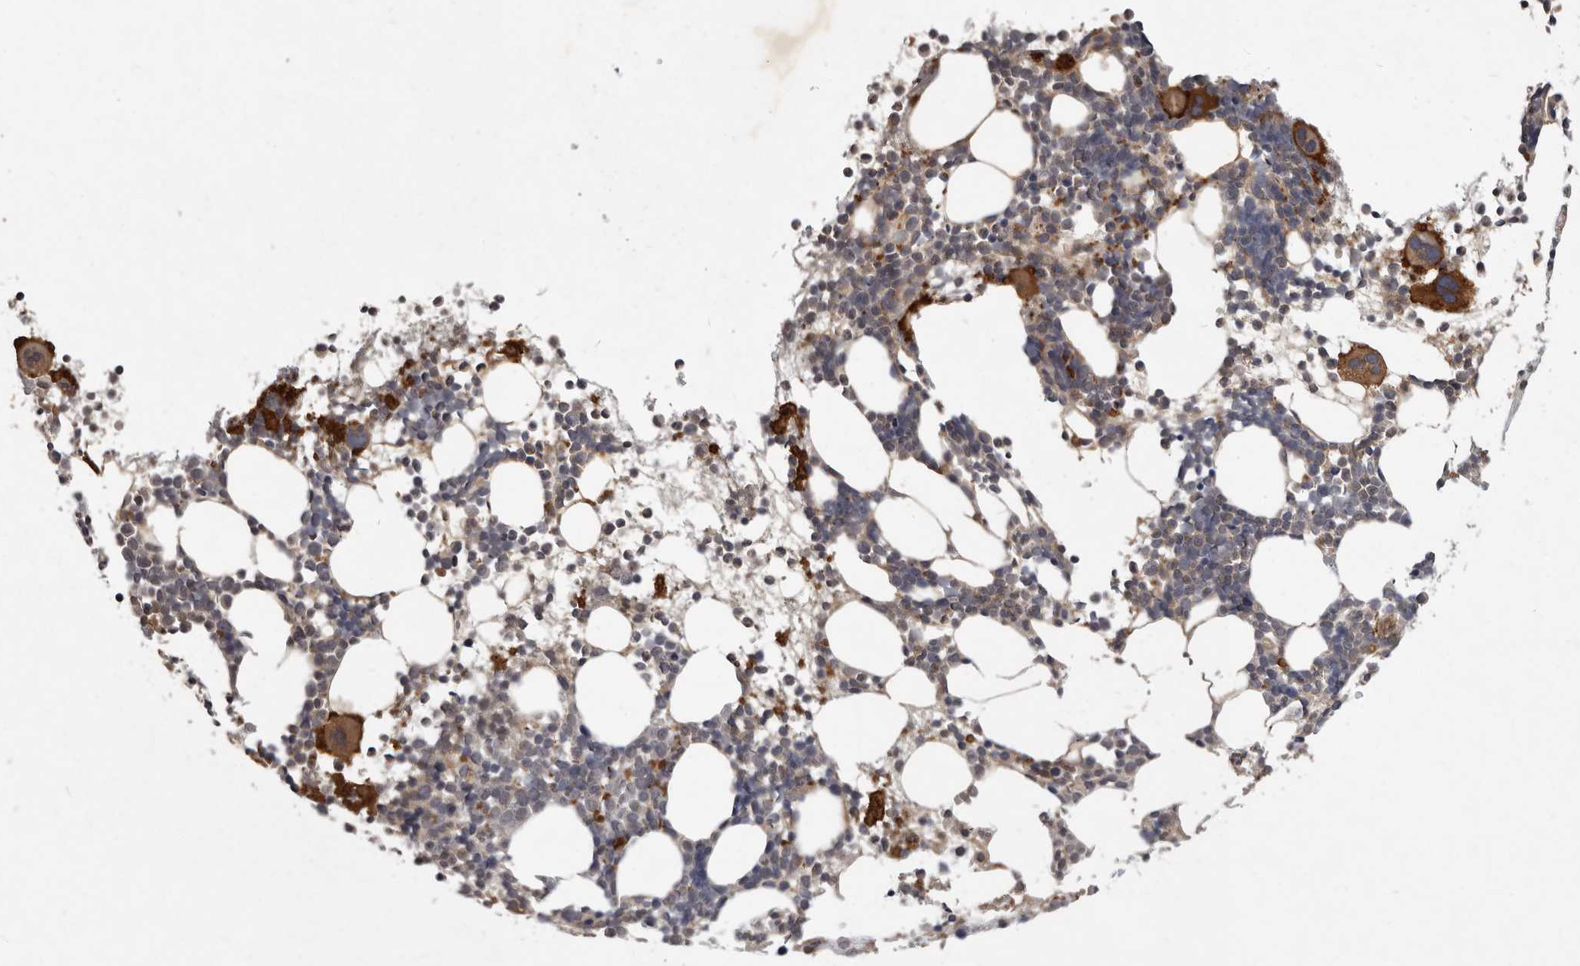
{"staining": {"intensity": "strong", "quantity": "<25%", "location": "cytoplasmic/membranous"}, "tissue": "bone marrow", "cell_type": "Hematopoietic cells", "image_type": "normal", "snomed": [{"axis": "morphology", "description": "Normal tissue, NOS"}, {"axis": "topography", "description": "Bone marrow"}], "caption": "Immunohistochemistry (IHC) staining of normal bone marrow, which shows medium levels of strong cytoplasmic/membranous staining in approximately <25% of hematopoietic cells indicating strong cytoplasmic/membranous protein positivity. The staining was performed using DAB (3,3'-diaminobenzidine) (brown) for protein detection and nuclei were counterstained in hematoxylin (blue).", "gene": "DNAJC28", "patient": {"sex": "female", "age": 57}}